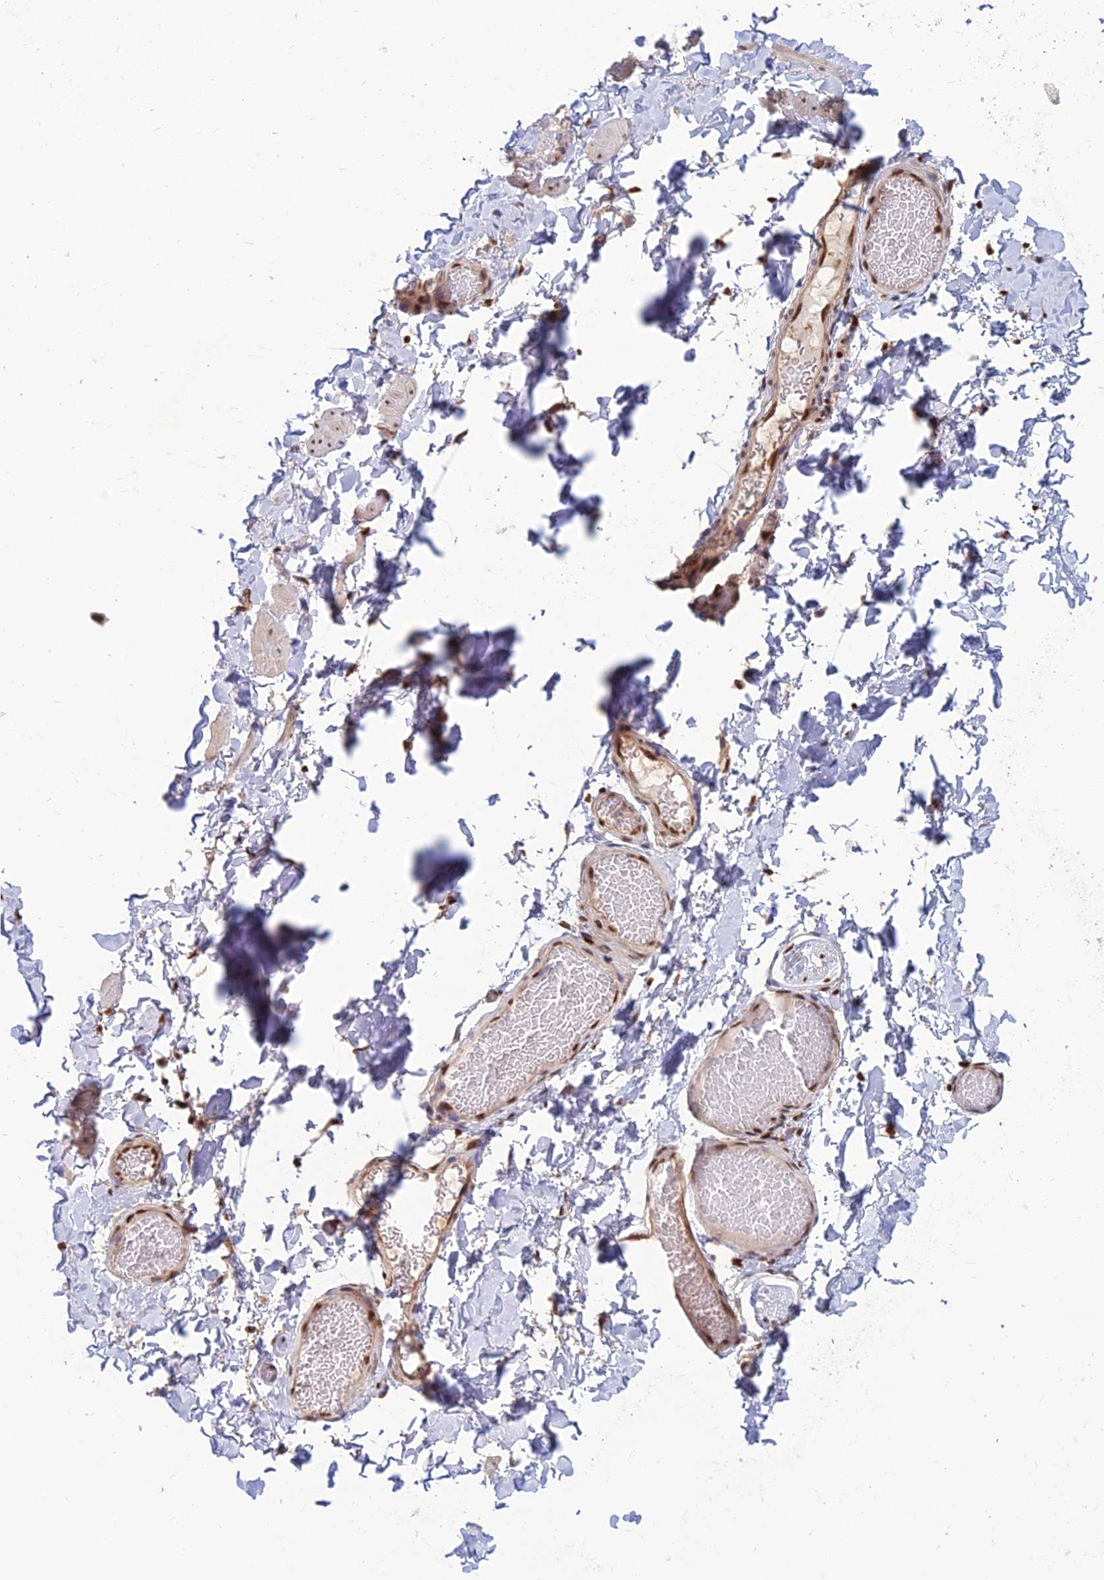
{"staining": {"intensity": "moderate", "quantity": ">75%", "location": "nuclear"}, "tissue": "adipose tissue", "cell_type": "Adipocytes", "image_type": "normal", "snomed": [{"axis": "morphology", "description": "Normal tissue, NOS"}, {"axis": "topography", "description": "Adipose tissue"}, {"axis": "topography", "description": "Vascular tissue"}, {"axis": "topography", "description": "Peripheral nerve tissue"}], "caption": "A micrograph of adipose tissue stained for a protein demonstrates moderate nuclear brown staining in adipocytes. The staining is performed using DAB brown chromogen to label protein expression. The nuclei are counter-stained blue using hematoxylin.", "gene": "DNPEP", "patient": {"sex": "male", "age": 25}}